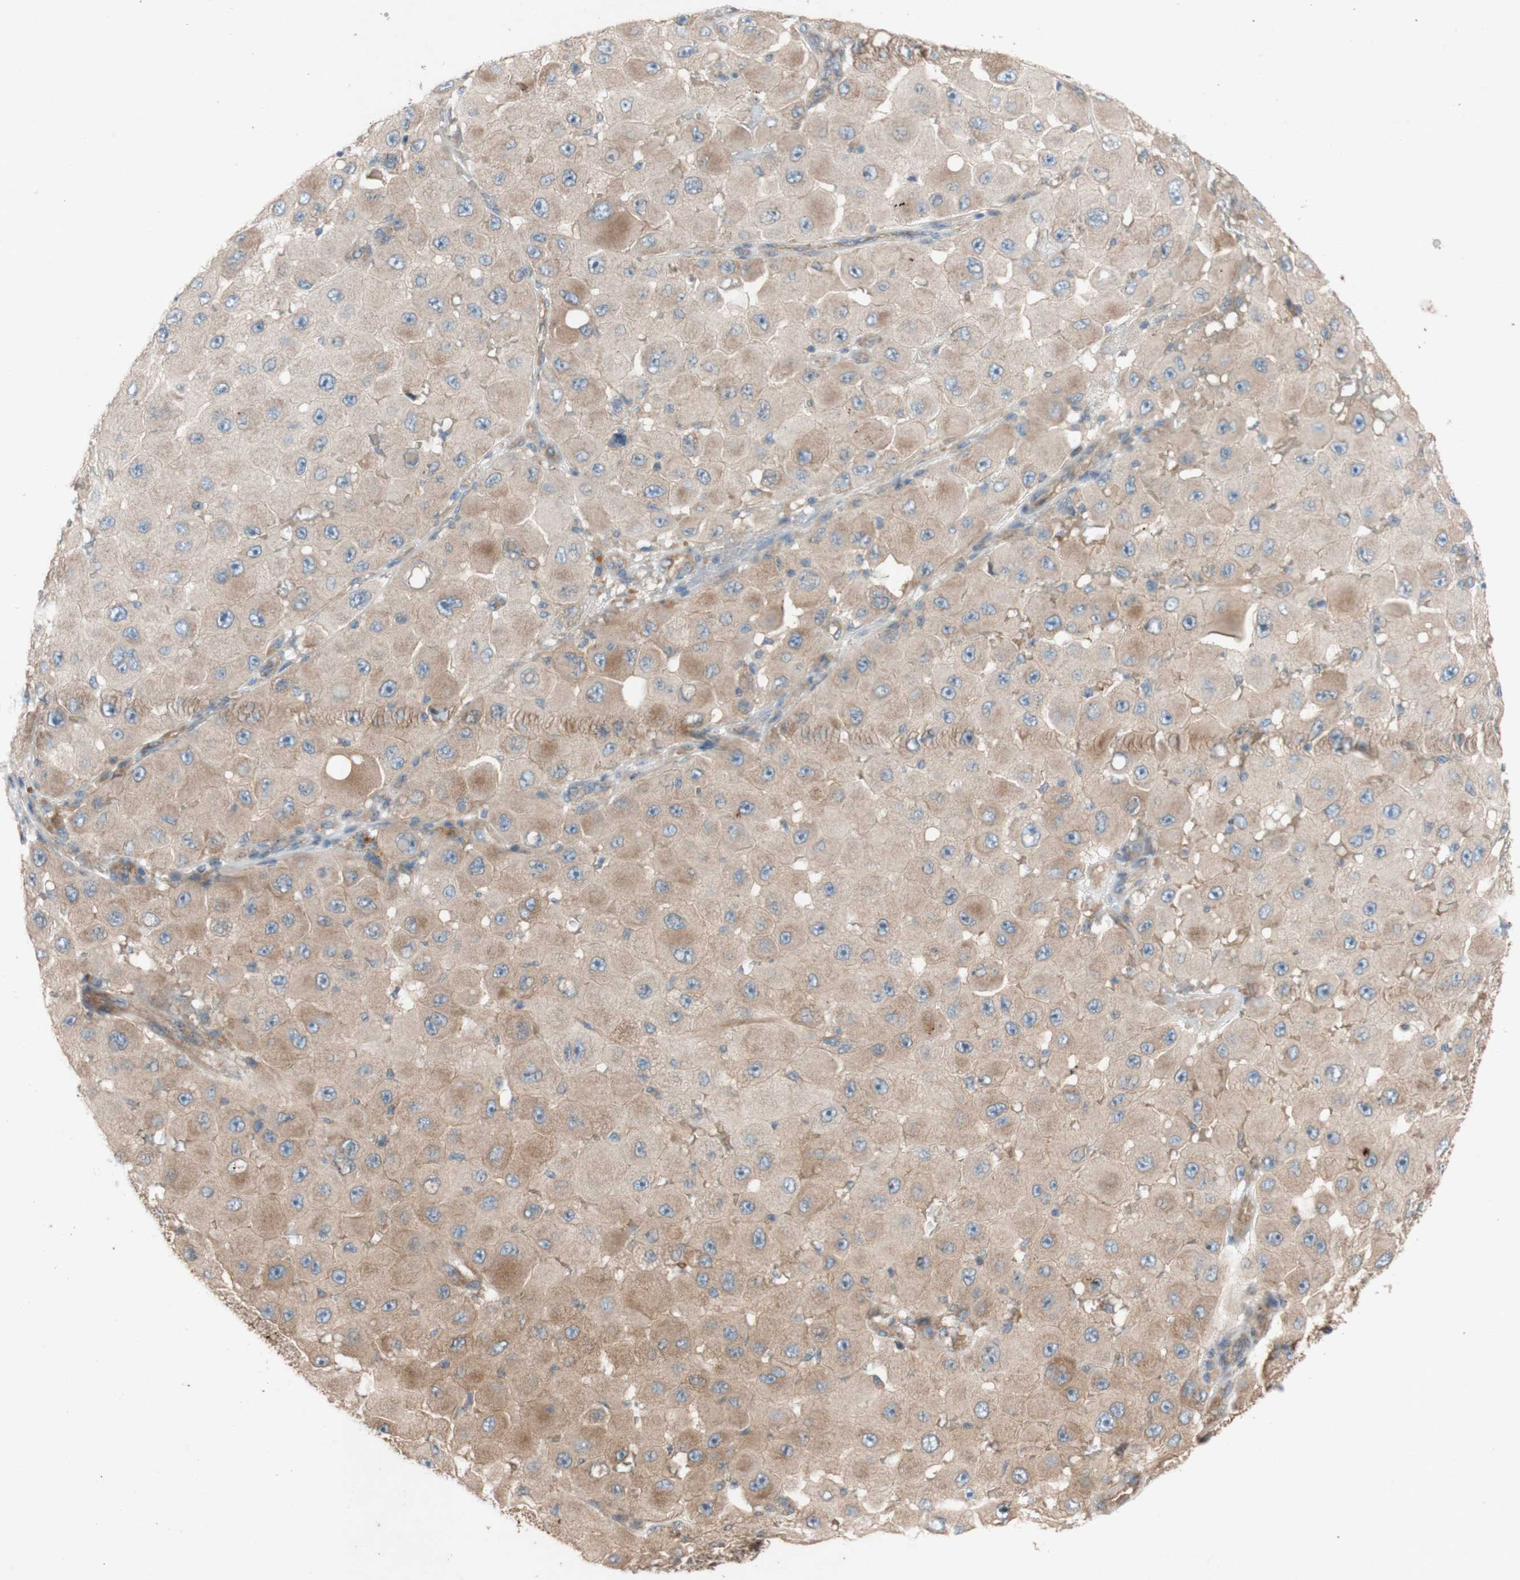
{"staining": {"intensity": "moderate", "quantity": ">75%", "location": "cytoplasmic/membranous"}, "tissue": "melanoma", "cell_type": "Tumor cells", "image_type": "cancer", "snomed": [{"axis": "morphology", "description": "Malignant melanoma, NOS"}, {"axis": "topography", "description": "Skin"}], "caption": "Moderate cytoplasmic/membranous positivity is present in approximately >75% of tumor cells in melanoma. (Brightfield microscopy of DAB IHC at high magnification).", "gene": "TST", "patient": {"sex": "female", "age": 81}}